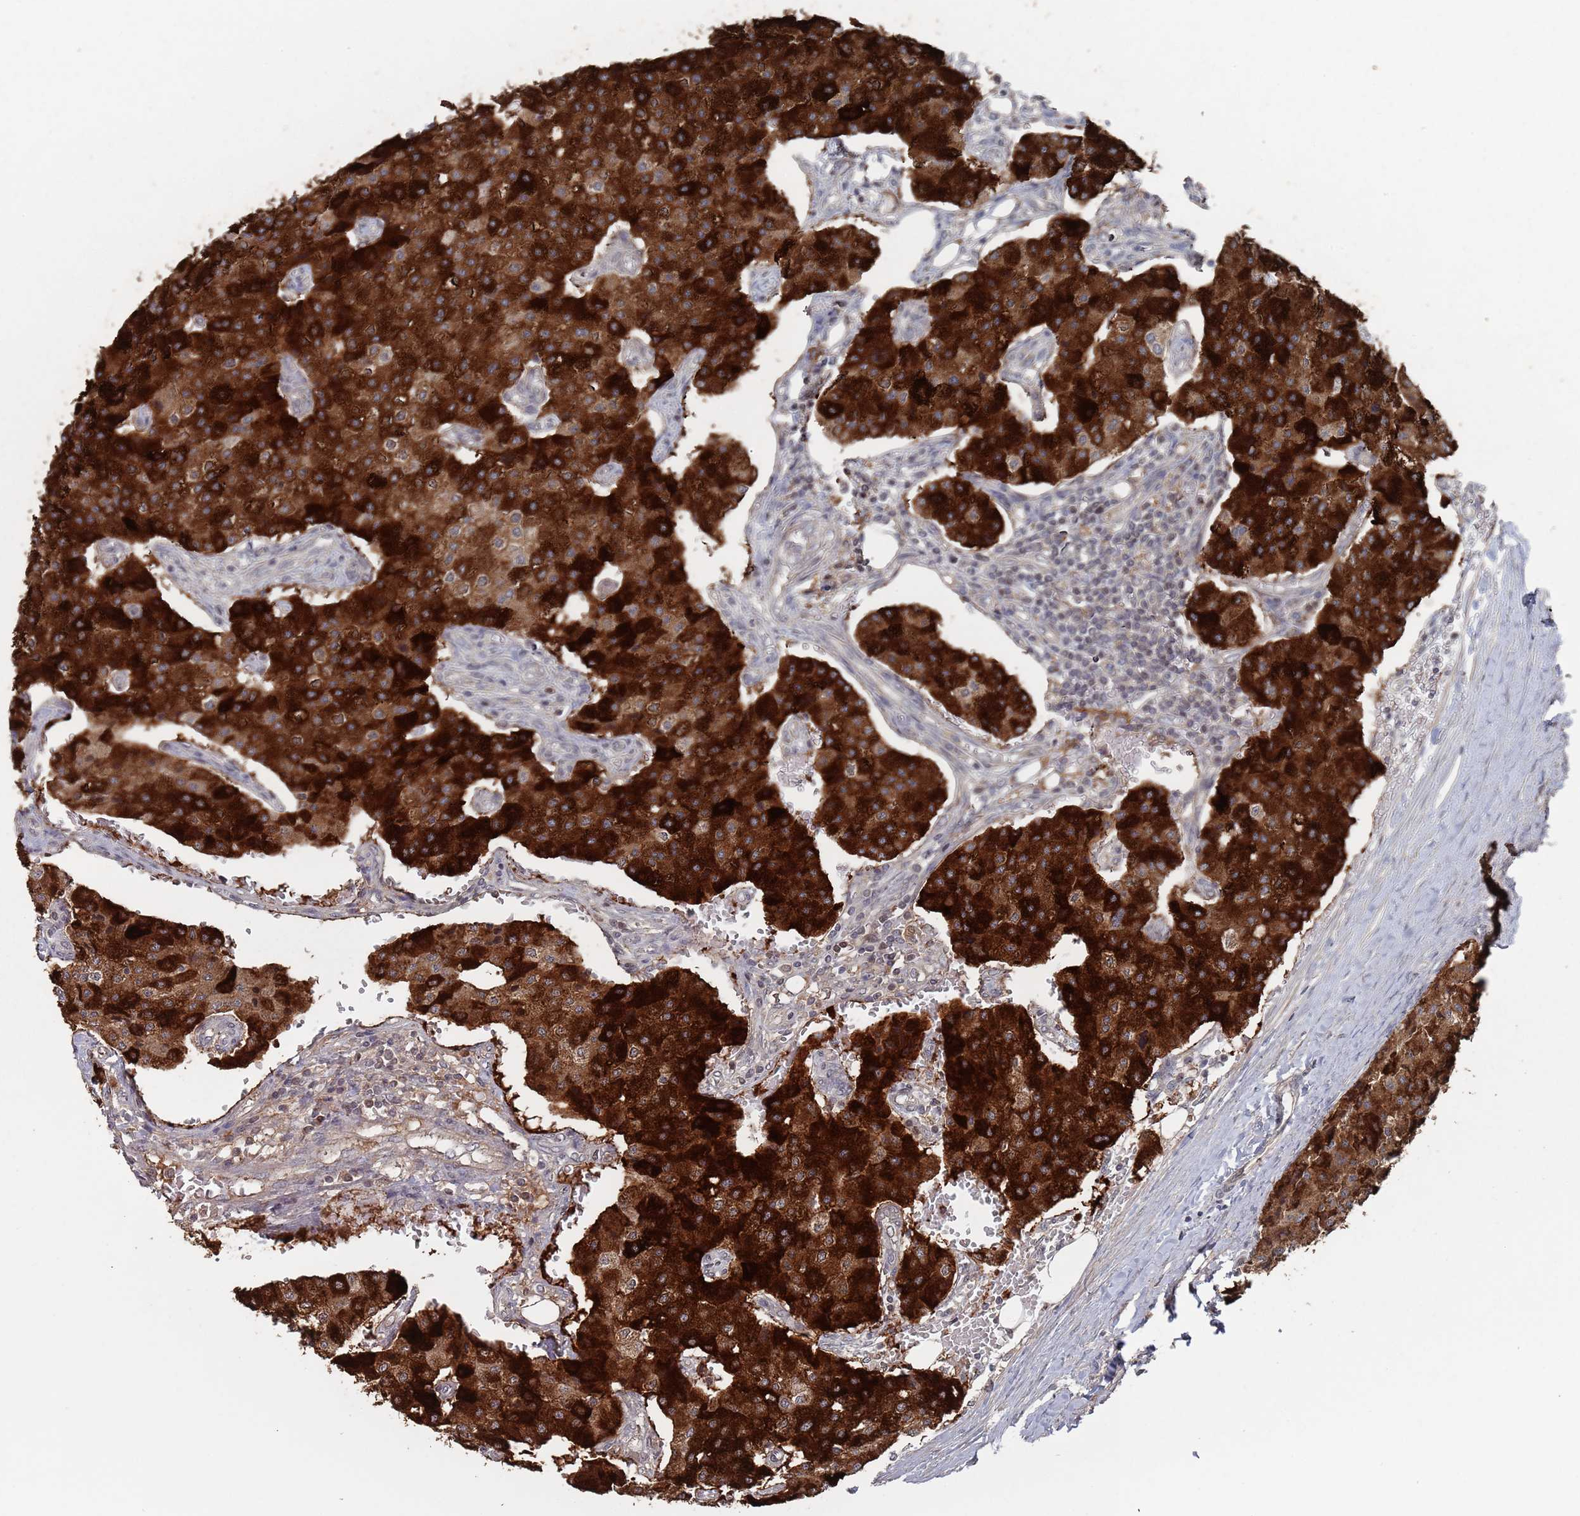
{"staining": {"intensity": "strong", "quantity": ">75%", "location": "cytoplasmic/membranous"}, "tissue": "carcinoid", "cell_type": "Tumor cells", "image_type": "cancer", "snomed": [{"axis": "morphology", "description": "Carcinoid, malignant, NOS"}, {"axis": "topography", "description": "Colon"}], "caption": "Strong cytoplasmic/membranous expression for a protein is appreciated in about >75% of tumor cells of carcinoid using IHC.", "gene": "DGKD", "patient": {"sex": "female", "age": 52}}